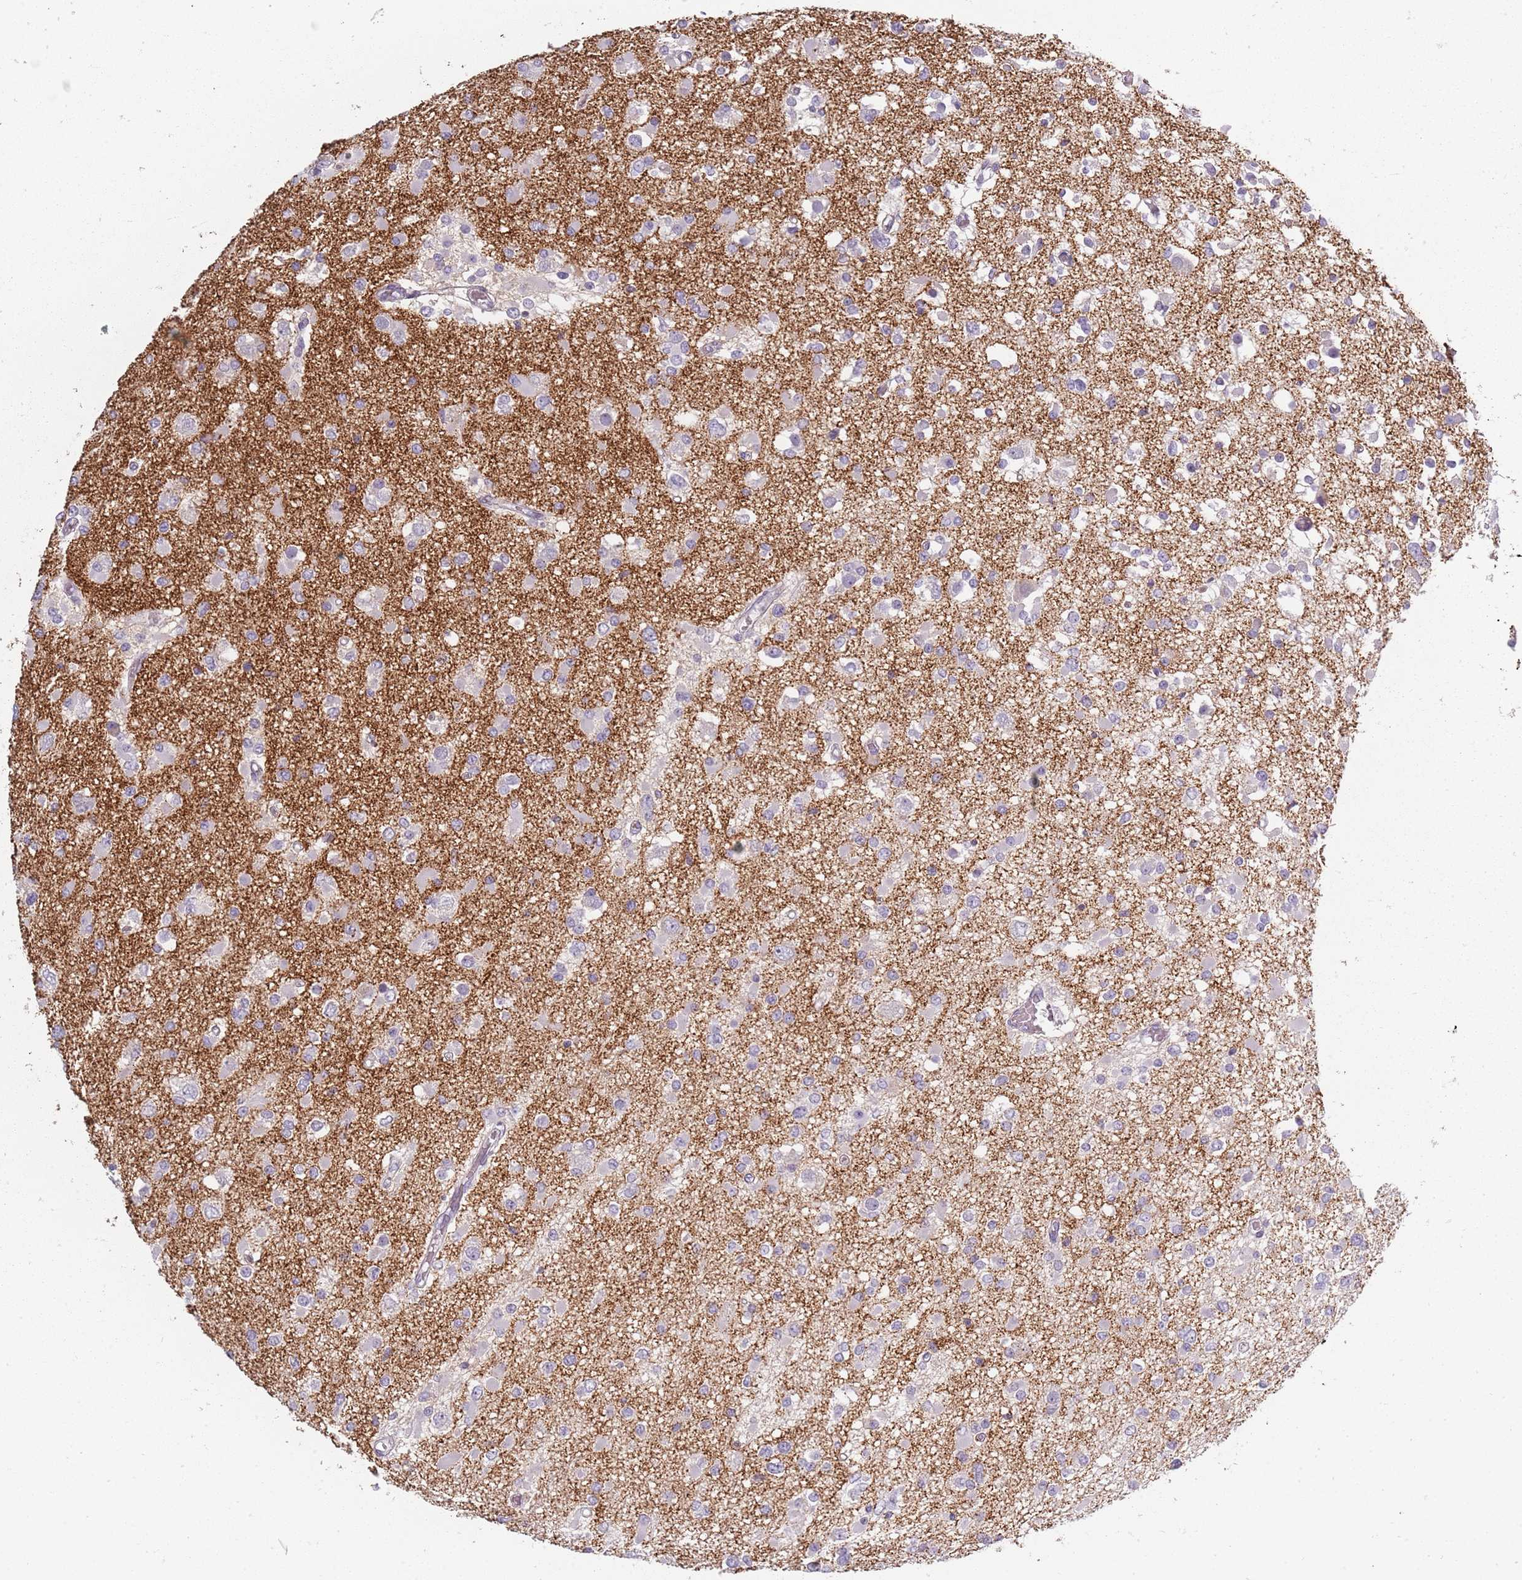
{"staining": {"intensity": "negative", "quantity": "none", "location": "none"}, "tissue": "glioma", "cell_type": "Tumor cells", "image_type": "cancer", "snomed": [{"axis": "morphology", "description": "Glioma, malignant, Low grade"}, {"axis": "topography", "description": "Brain"}], "caption": "DAB (3,3'-diaminobenzidine) immunohistochemical staining of human glioma displays no significant positivity in tumor cells. (Stains: DAB immunohistochemistry (IHC) with hematoxylin counter stain, Microscopy: brightfield microscopy at high magnification).", "gene": "SYNGR3", "patient": {"sex": "female", "age": 22}}